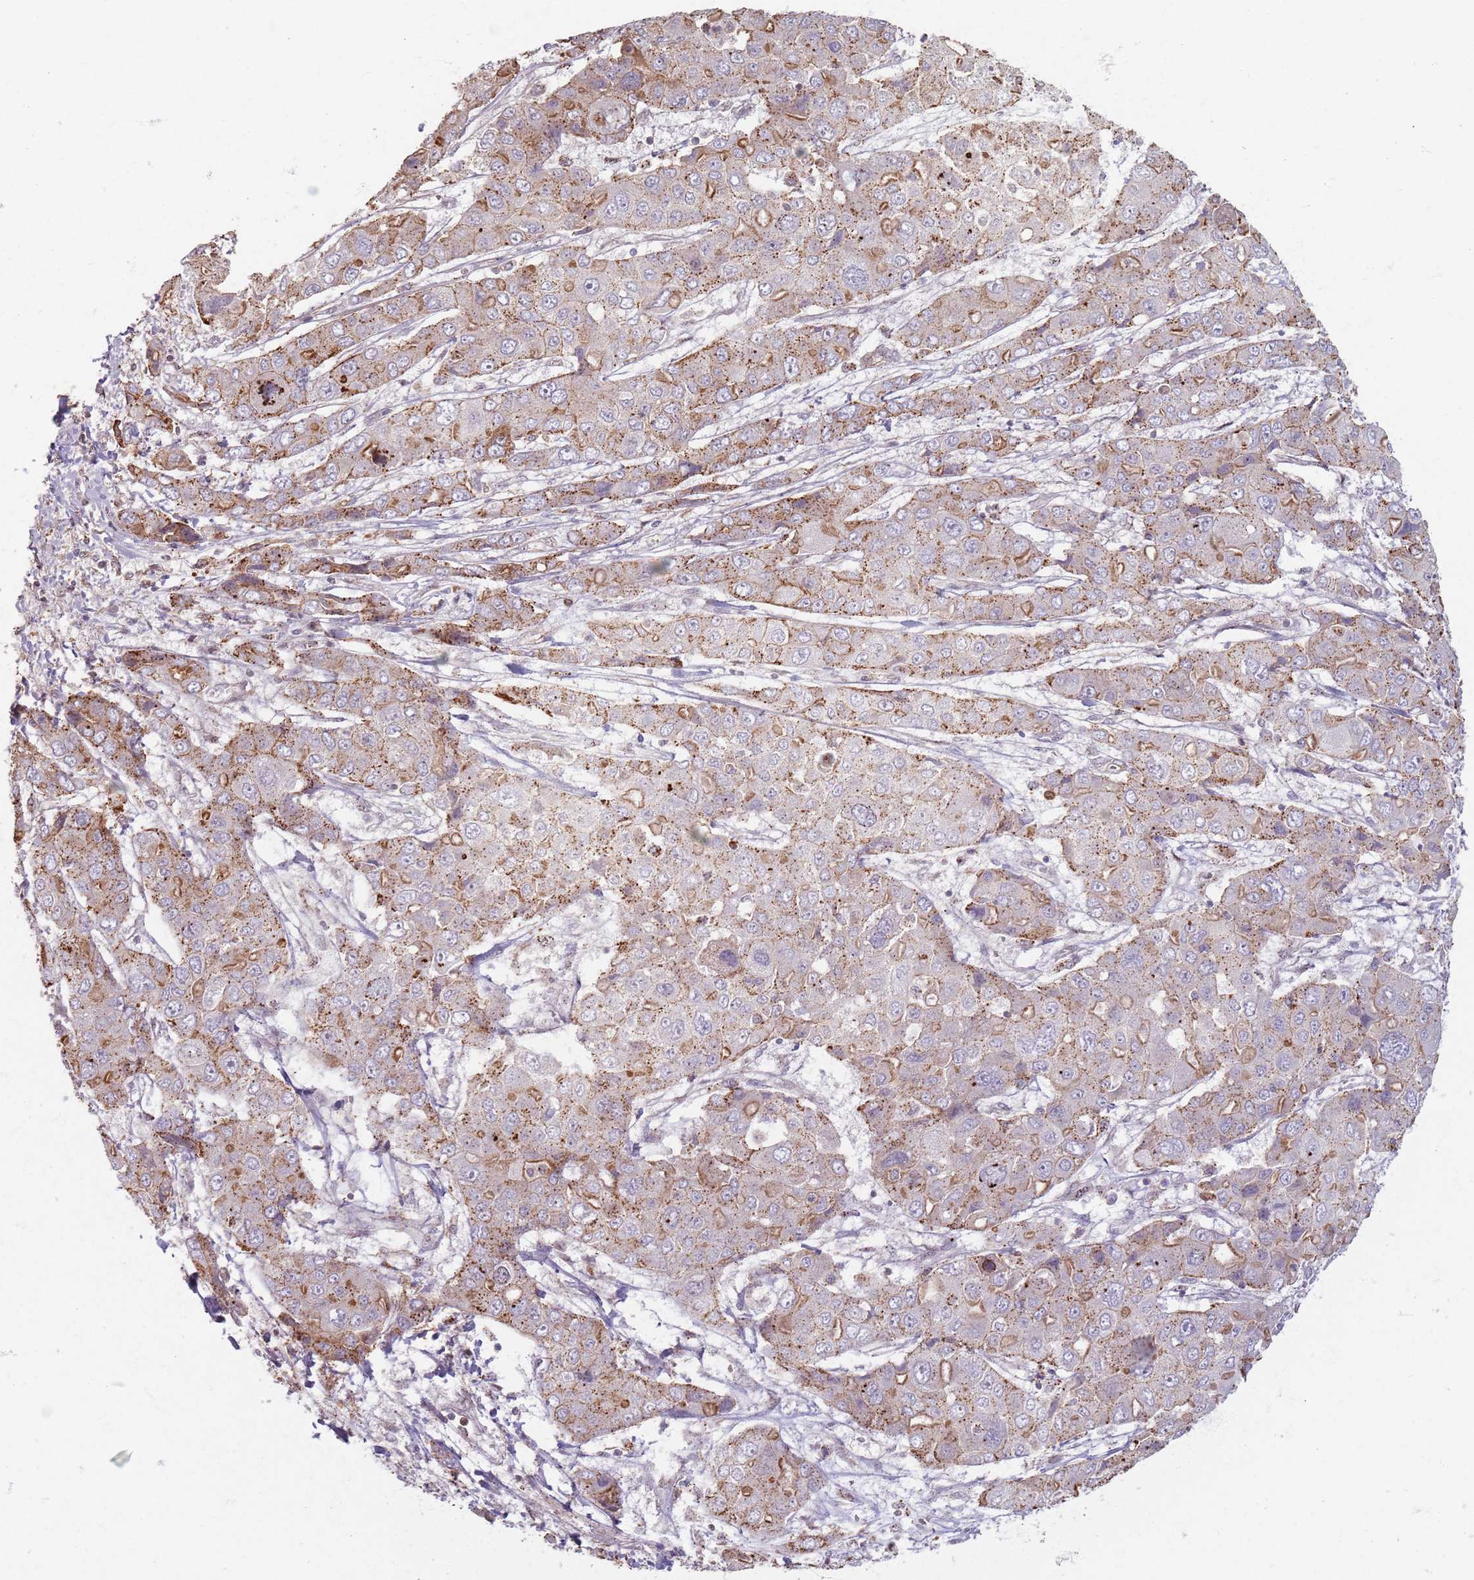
{"staining": {"intensity": "moderate", "quantity": "<25%", "location": "cytoplasmic/membranous"}, "tissue": "liver cancer", "cell_type": "Tumor cells", "image_type": "cancer", "snomed": [{"axis": "morphology", "description": "Cholangiocarcinoma"}, {"axis": "topography", "description": "Liver"}], "caption": "Moderate cytoplasmic/membranous positivity is seen in approximately <25% of tumor cells in liver cancer (cholangiocarcinoma).", "gene": "KCNA5", "patient": {"sex": "male", "age": 67}}